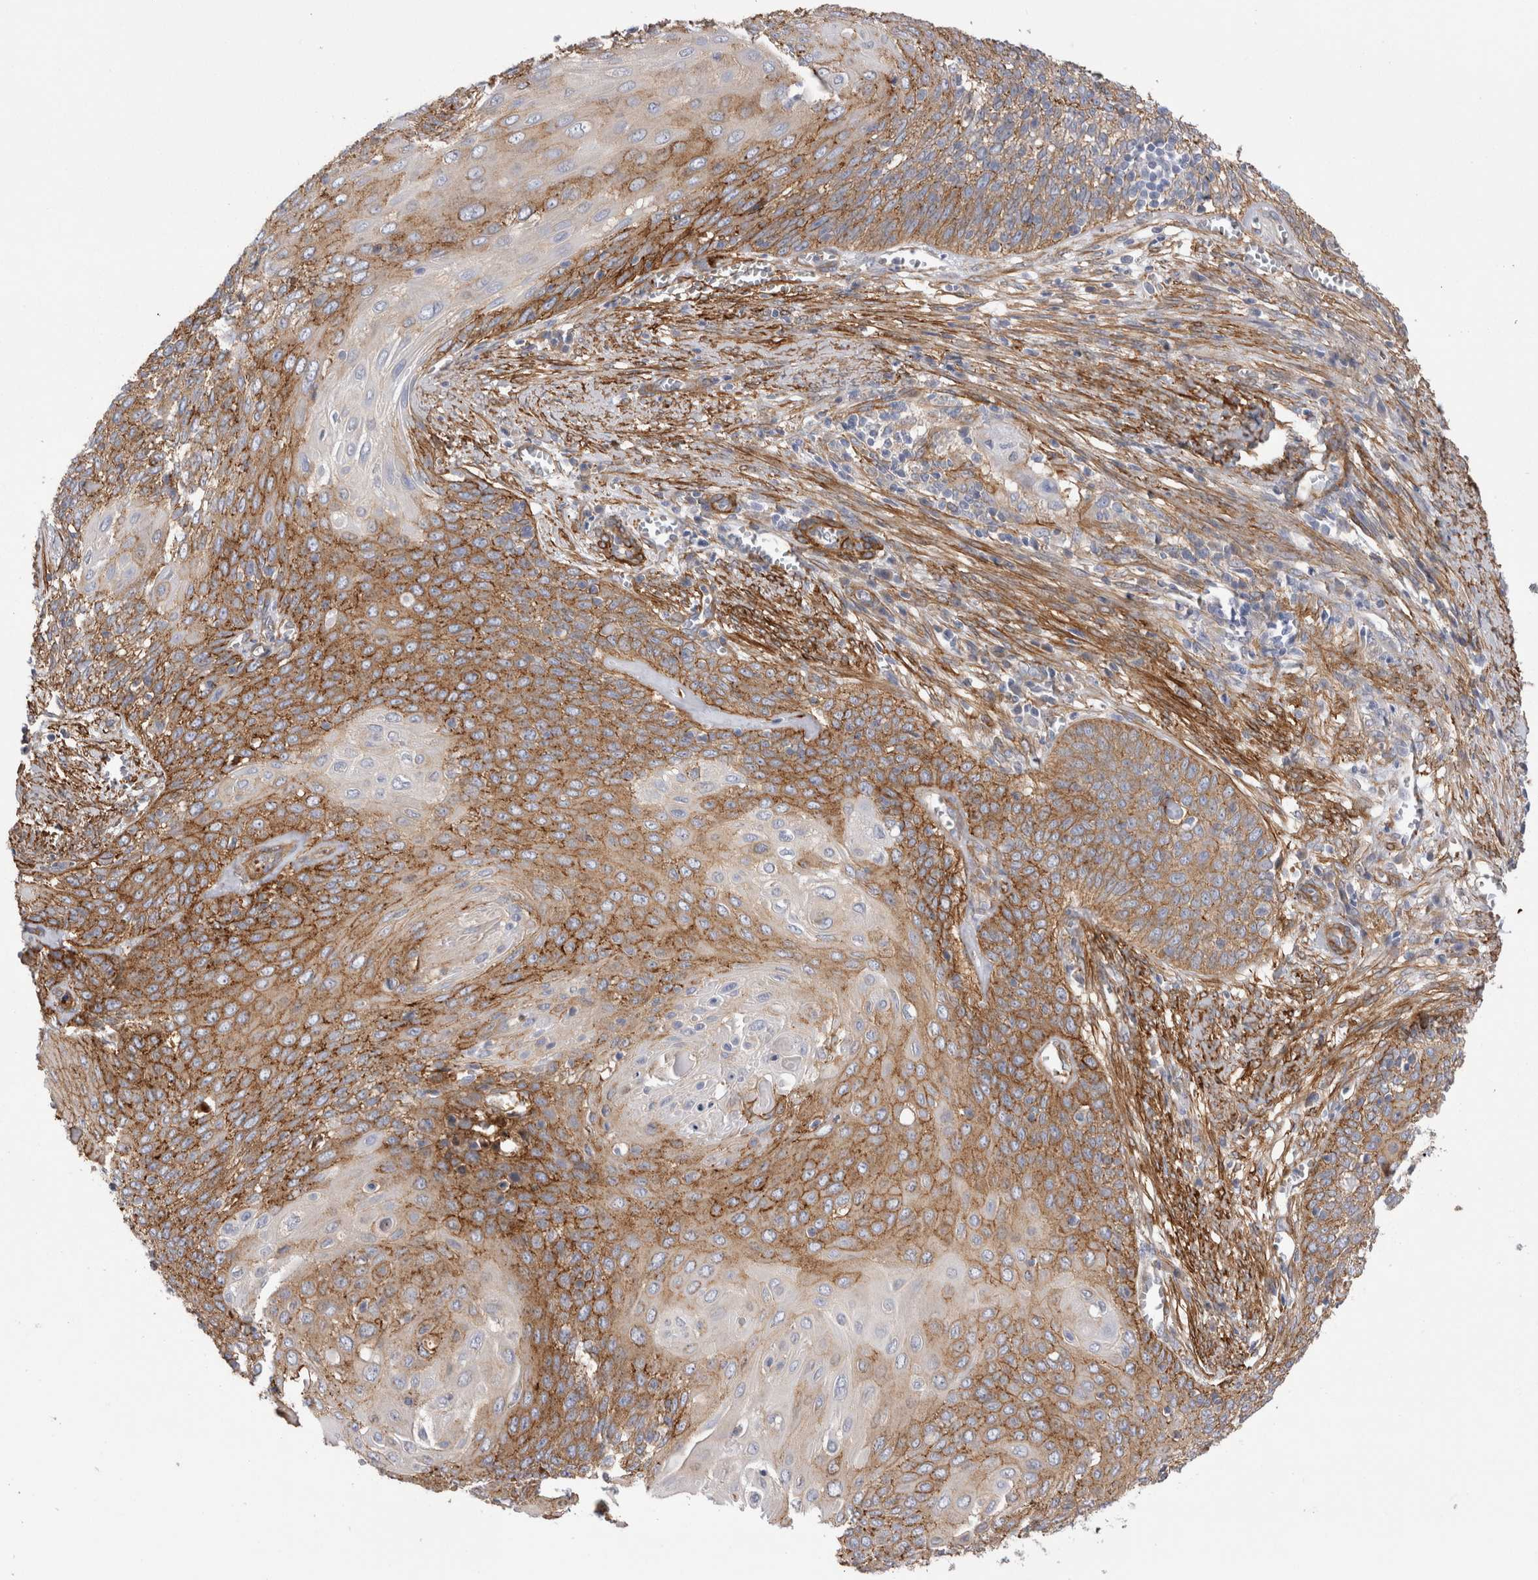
{"staining": {"intensity": "moderate", "quantity": ">75%", "location": "cytoplasmic/membranous"}, "tissue": "cervical cancer", "cell_type": "Tumor cells", "image_type": "cancer", "snomed": [{"axis": "morphology", "description": "Squamous cell carcinoma, NOS"}, {"axis": "topography", "description": "Cervix"}], "caption": "There is medium levels of moderate cytoplasmic/membranous staining in tumor cells of cervical squamous cell carcinoma, as demonstrated by immunohistochemical staining (brown color).", "gene": "EPRS1", "patient": {"sex": "female", "age": 39}}